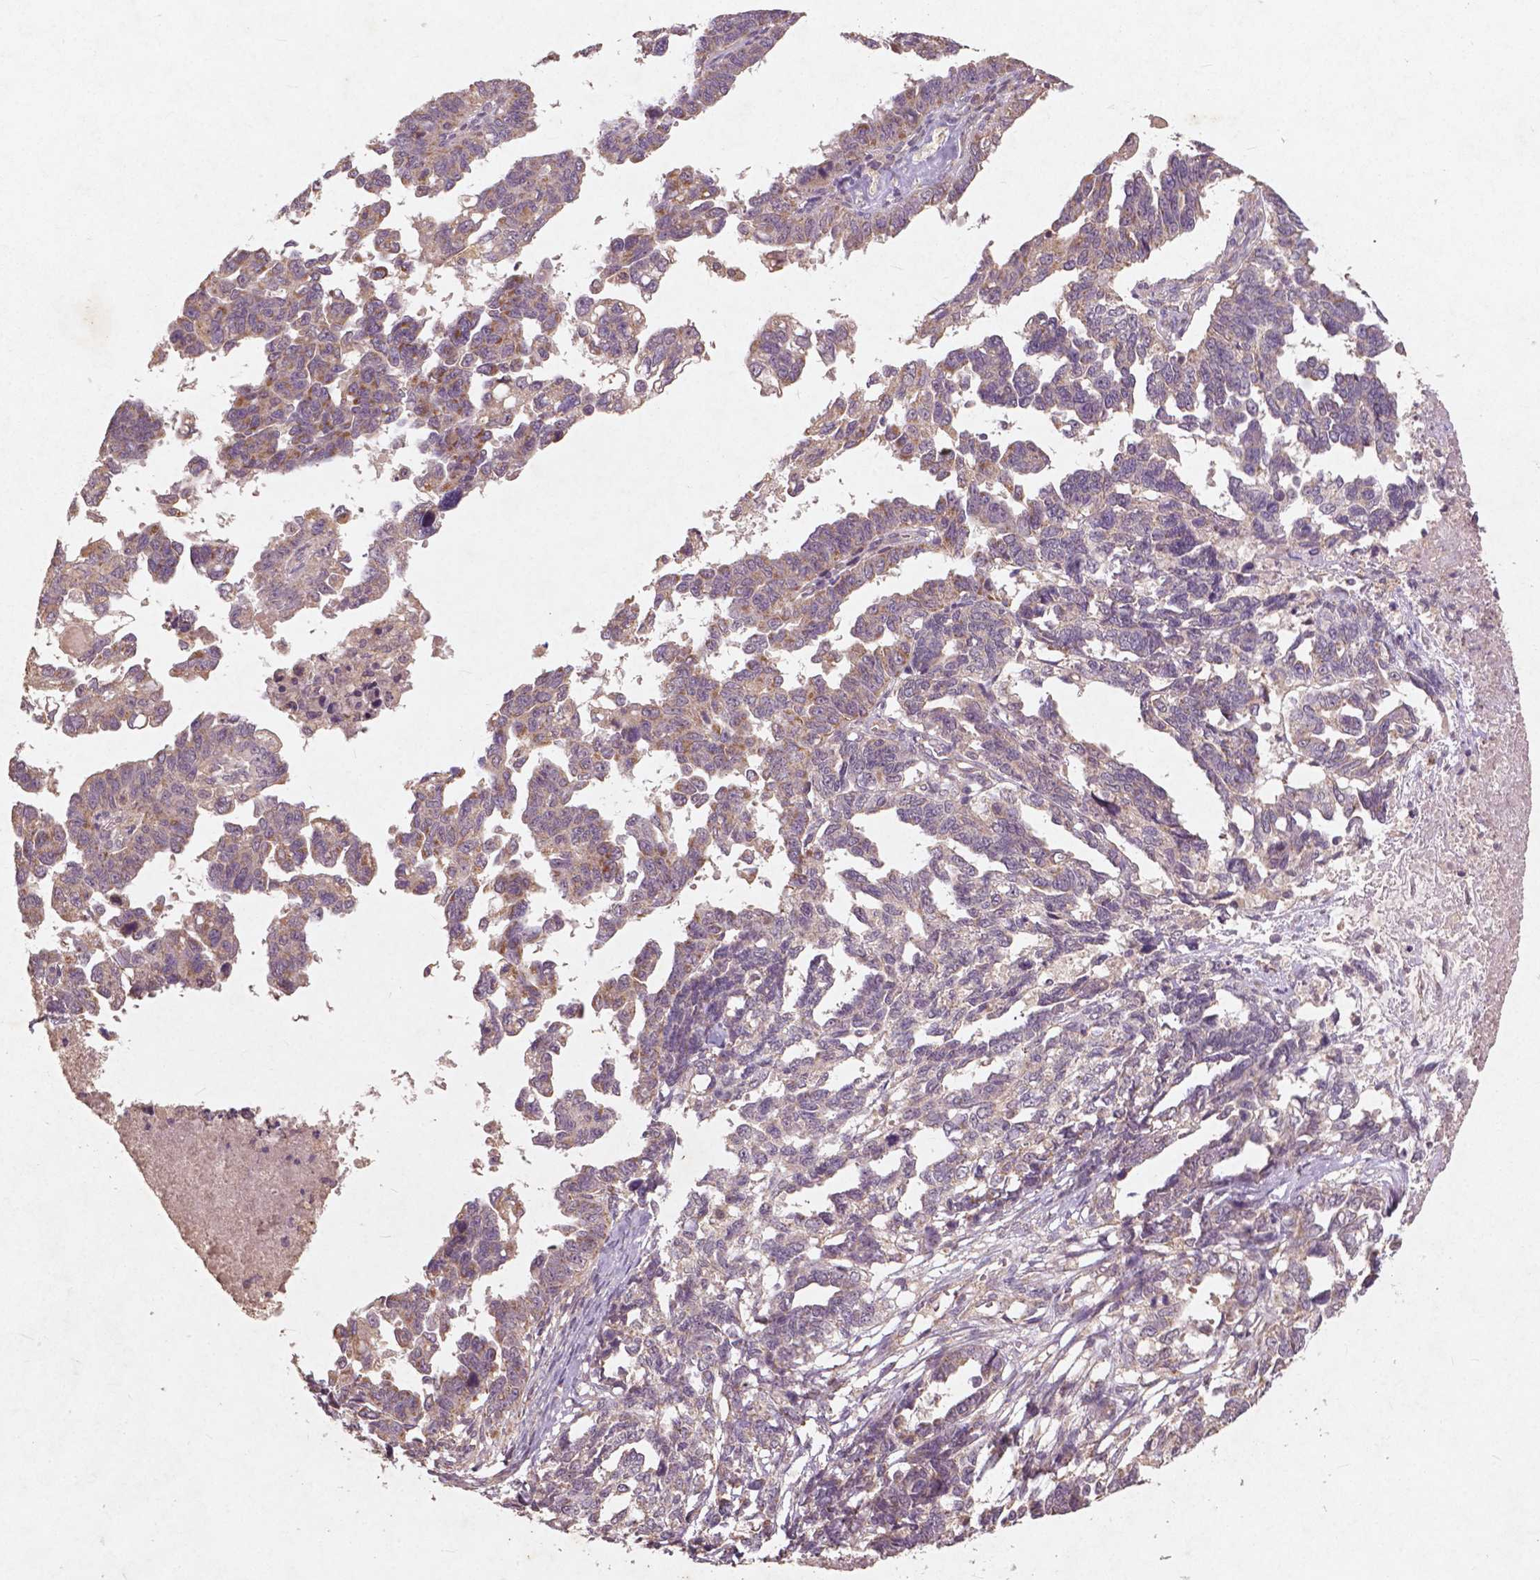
{"staining": {"intensity": "moderate", "quantity": "<25%", "location": "cytoplasmic/membranous"}, "tissue": "ovarian cancer", "cell_type": "Tumor cells", "image_type": "cancer", "snomed": [{"axis": "morphology", "description": "Cystadenocarcinoma, serous, NOS"}, {"axis": "topography", "description": "Ovary"}], "caption": "Ovarian cancer stained with immunohistochemistry demonstrates moderate cytoplasmic/membranous positivity in about <25% of tumor cells.", "gene": "ST6GALNAC5", "patient": {"sex": "female", "age": 69}}